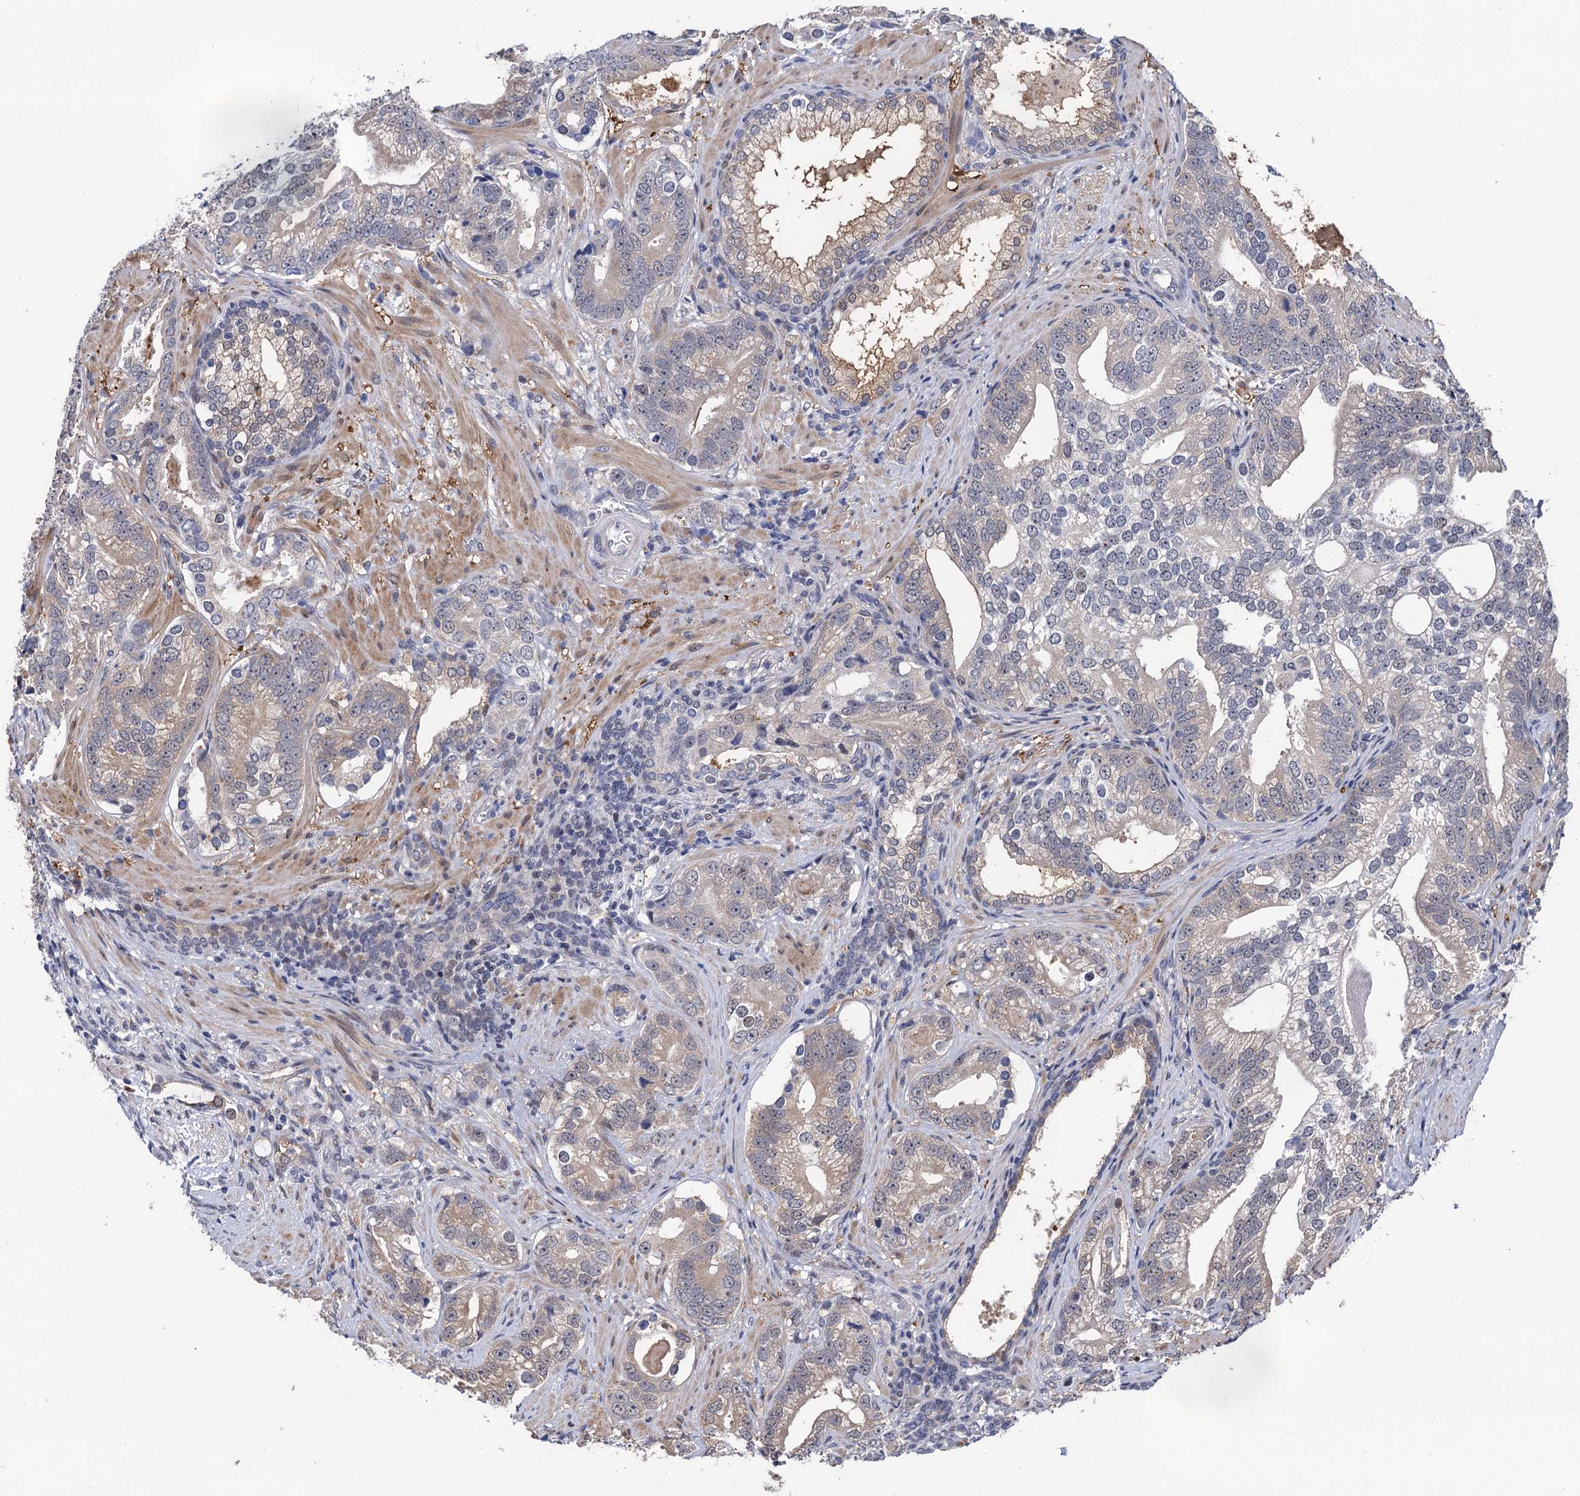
{"staining": {"intensity": "weak", "quantity": "25%-75%", "location": "cytoplasmic/membranous"}, "tissue": "prostate cancer", "cell_type": "Tumor cells", "image_type": "cancer", "snomed": [{"axis": "morphology", "description": "Adenocarcinoma, High grade"}, {"axis": "topography", "description": "Prostate"}], "caption": "High-power microscopy captured an immunohistochemistry (IHC) micrograph of adenocarcinoma (high-grade) (prostate), revealing weak cytoplasmic/membranous expression in approximately 25%-75% of tumor cells.", "gene": "FAM222A", "patient": {"sex": "male", "age": 75}}